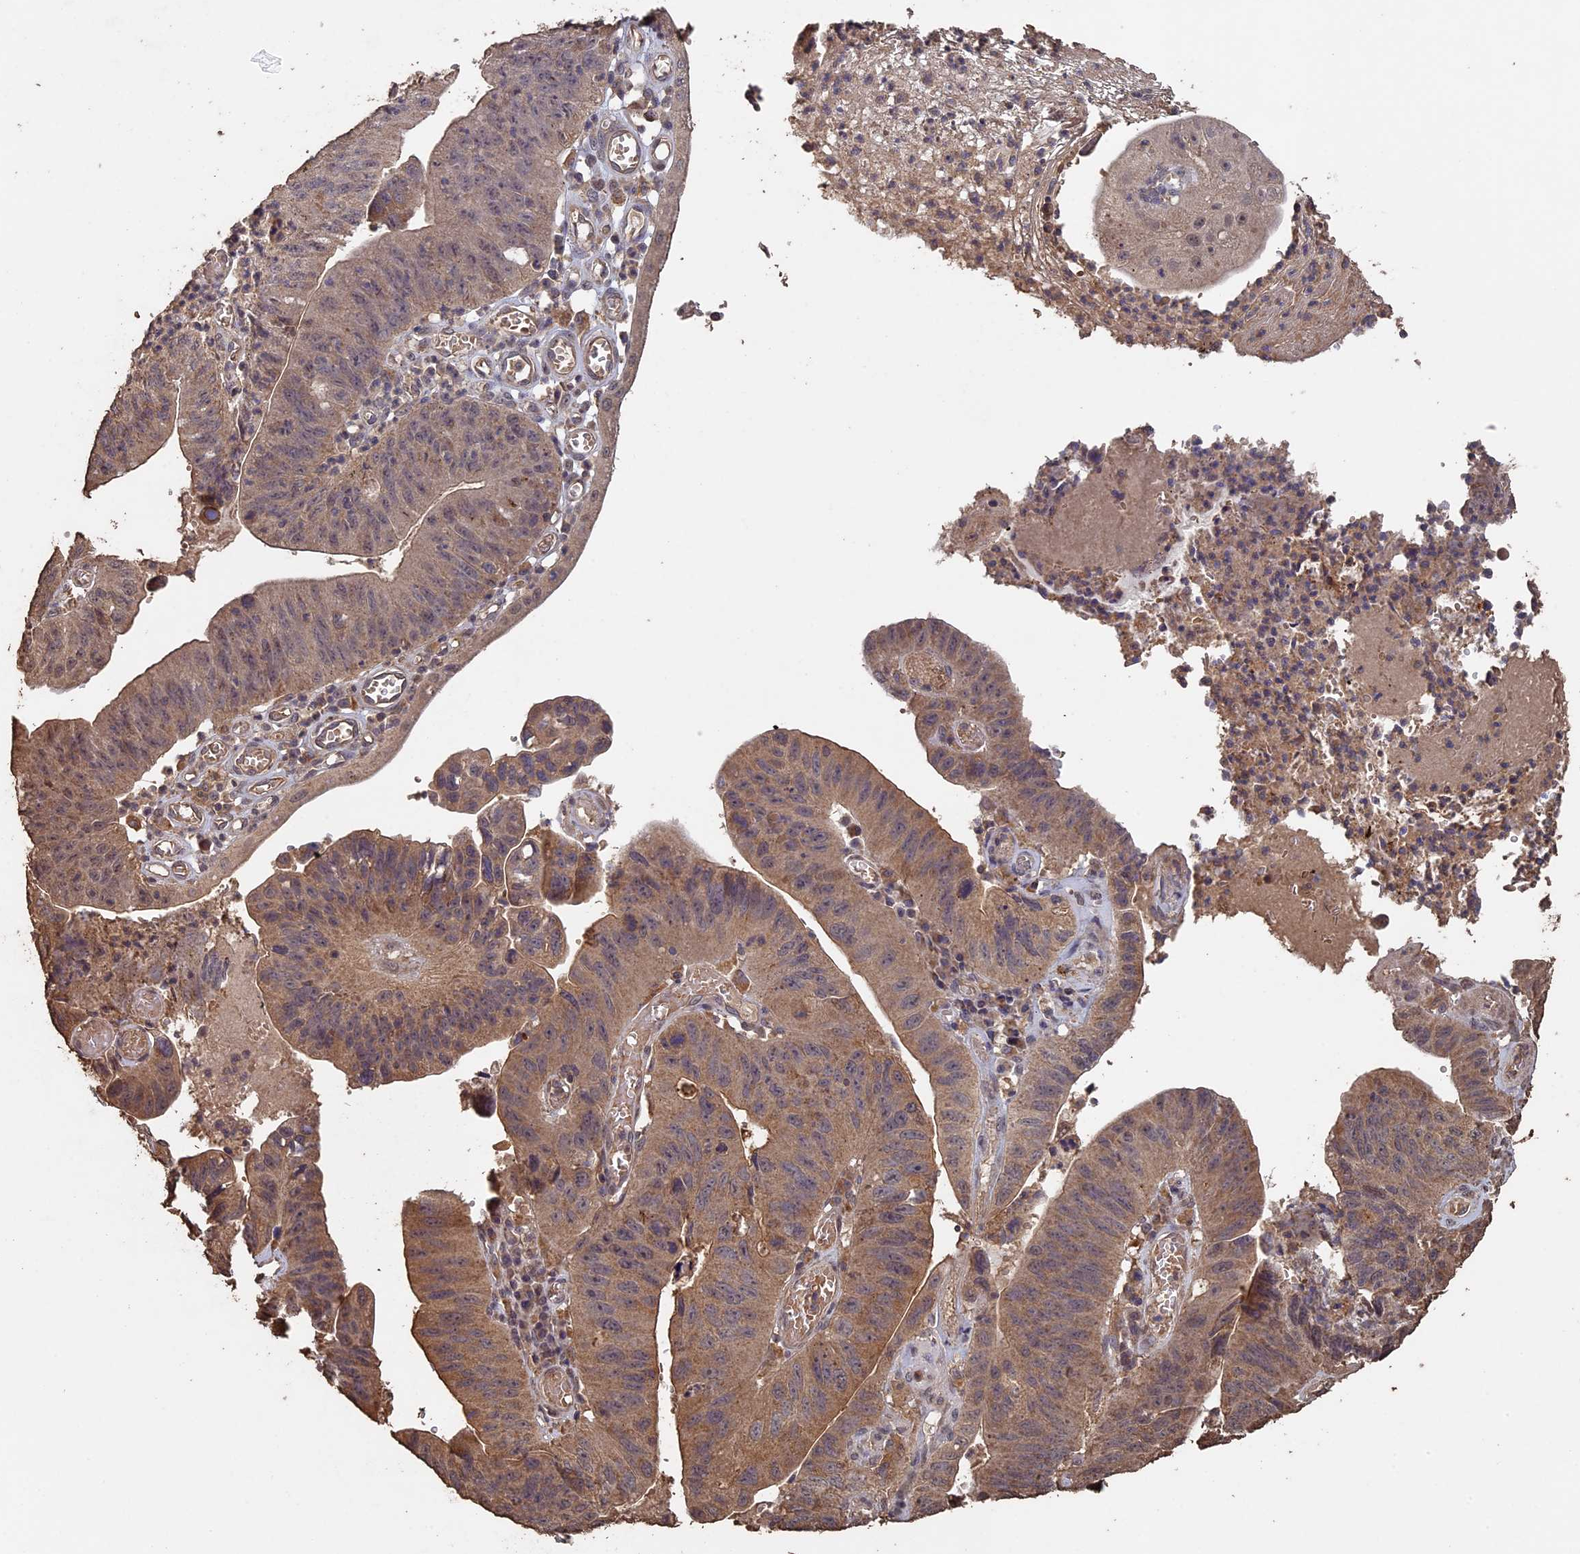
{"staining": {"intensity": "moderate", "quantity": ">75%", "location": "cytoplasmic/membranous"}, "tissue": "stomach cancer", "cell_type": "Tumor cells", "image_type": "cancer", "snomed": [{"axis": "morphology", "description": "Adenocarcinoma, NOS"}, {"axis": "topography", "description": "Stomach"}], "caption": "Adenocarcinoma (stomach) stained for a protein shows moderate cytoplasmic/membranous positivity in tumor cells. The protein of interest is stained brown, and the nuclei are stained in blue (DAB IHC with brightfield microscopy, high magnification).", "gene": "HUNK", "patient": {"sex": "male", "age": 59}}